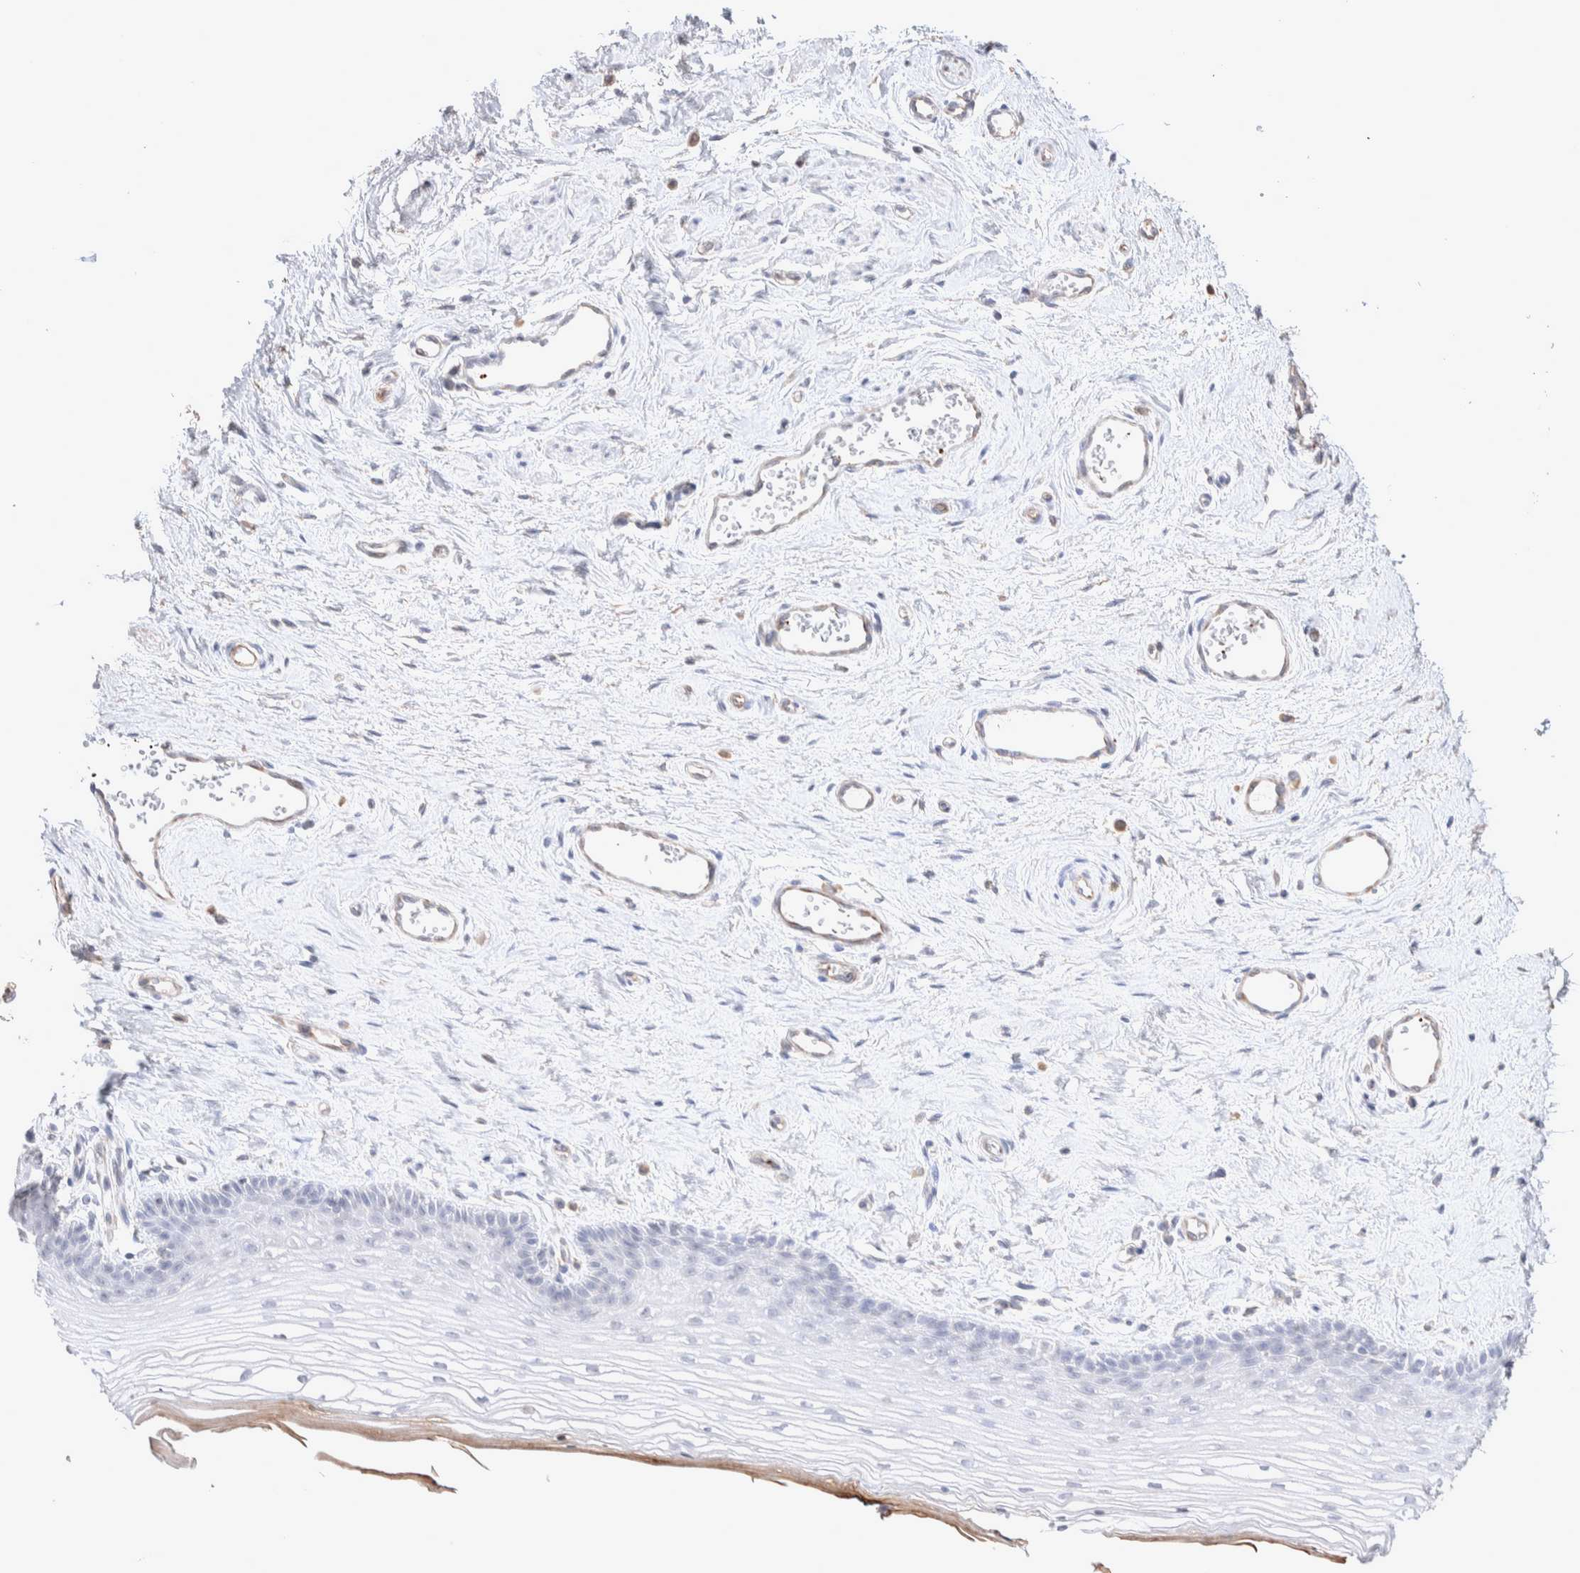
{"staining": {"intensity": "negative", "quantity": "none", "location": "none"}, "tissue": "vagina", "cell_type": "Squamous epithelial cells", "image_type": "normal", "snomed": [{"axis": "morphology", "description": "Normal tissue, NOS"}, {"axis": "topography", "description": "Vagina"}], "caption": "Histopathology image shows no significant protein expression in squamous epithelial cells of benign vagina.", "gene": "FFAR2", "patient": {"sex": "female", "age": 46}}